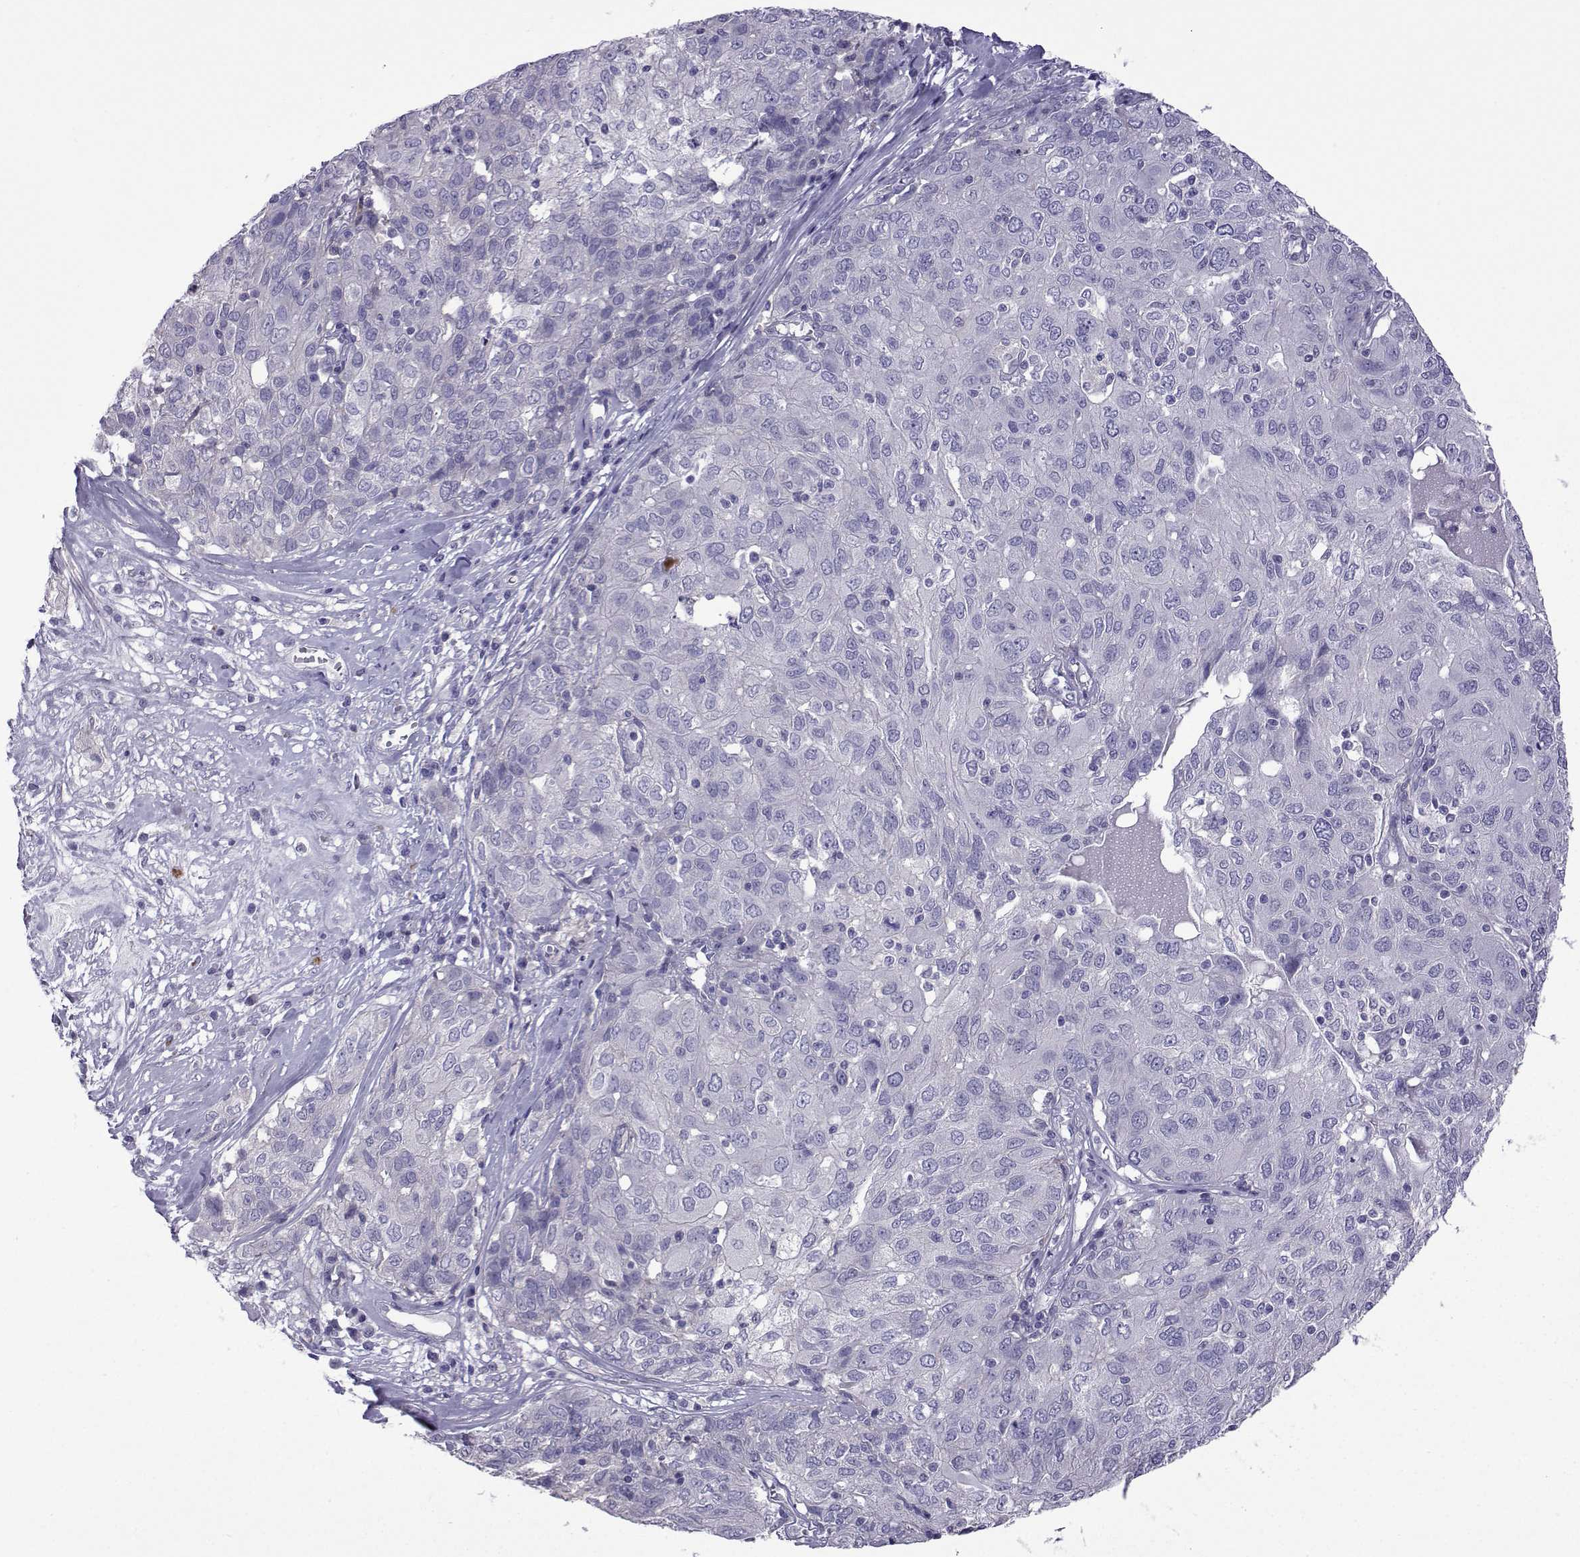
{"staining": {"intensity": "negative", "quantity": "none", "location": "none"}, "tissue": "ovarian cancer", "cell_type": "Tumor cells", "image_type": "cancer", "snomed": [{"axis": "morphology", "description": "Carcinoma, endometroid"}, {"axis": "topography", "description": "Ovary"}], "caption": "There is no significant positivity in tumor cells of ovarian endometroid carcinoma.", "gene": "CFAP70", "patient": {"sex": "female", "age": 50}}